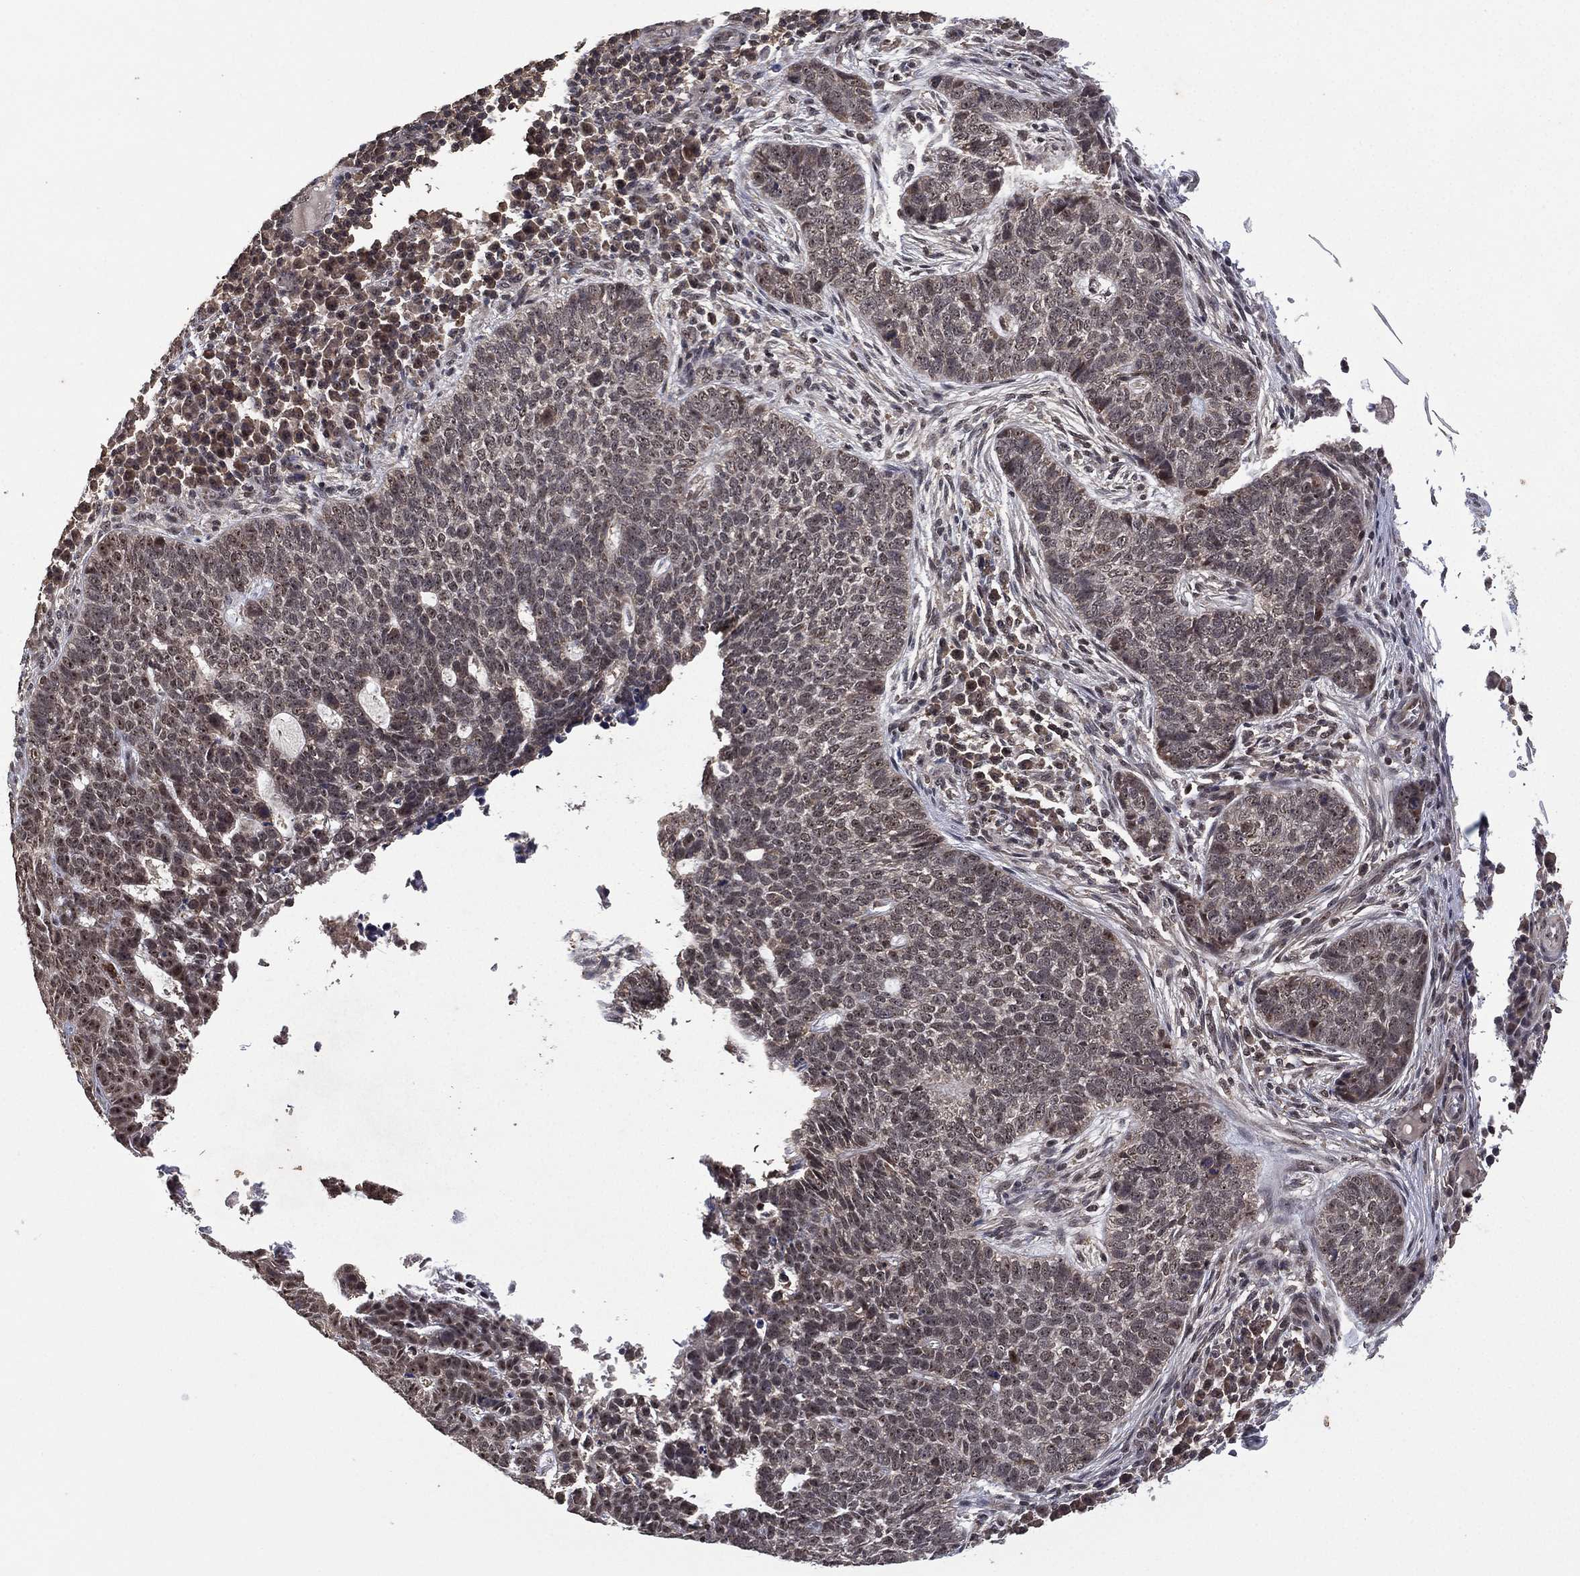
{"staining": {"intensity": "negative", "quantity": "none", "location": "none"}, "tissue": "skin cancer", "cell_type": "Tumor cells", "image_type": "cancer", "snomed": [{"axis": "morphology", "description": "Basal cell carcinoma"}, {"axis": "topography", "description": "Skin"}], "caption": "Immunohistochemistry photomicrograph of skin cancer stained for a protein (brown), which reveals no expression in tumor cells.", "gene": "NELFCD", "patient": {"sex": "female", "age": 69}}